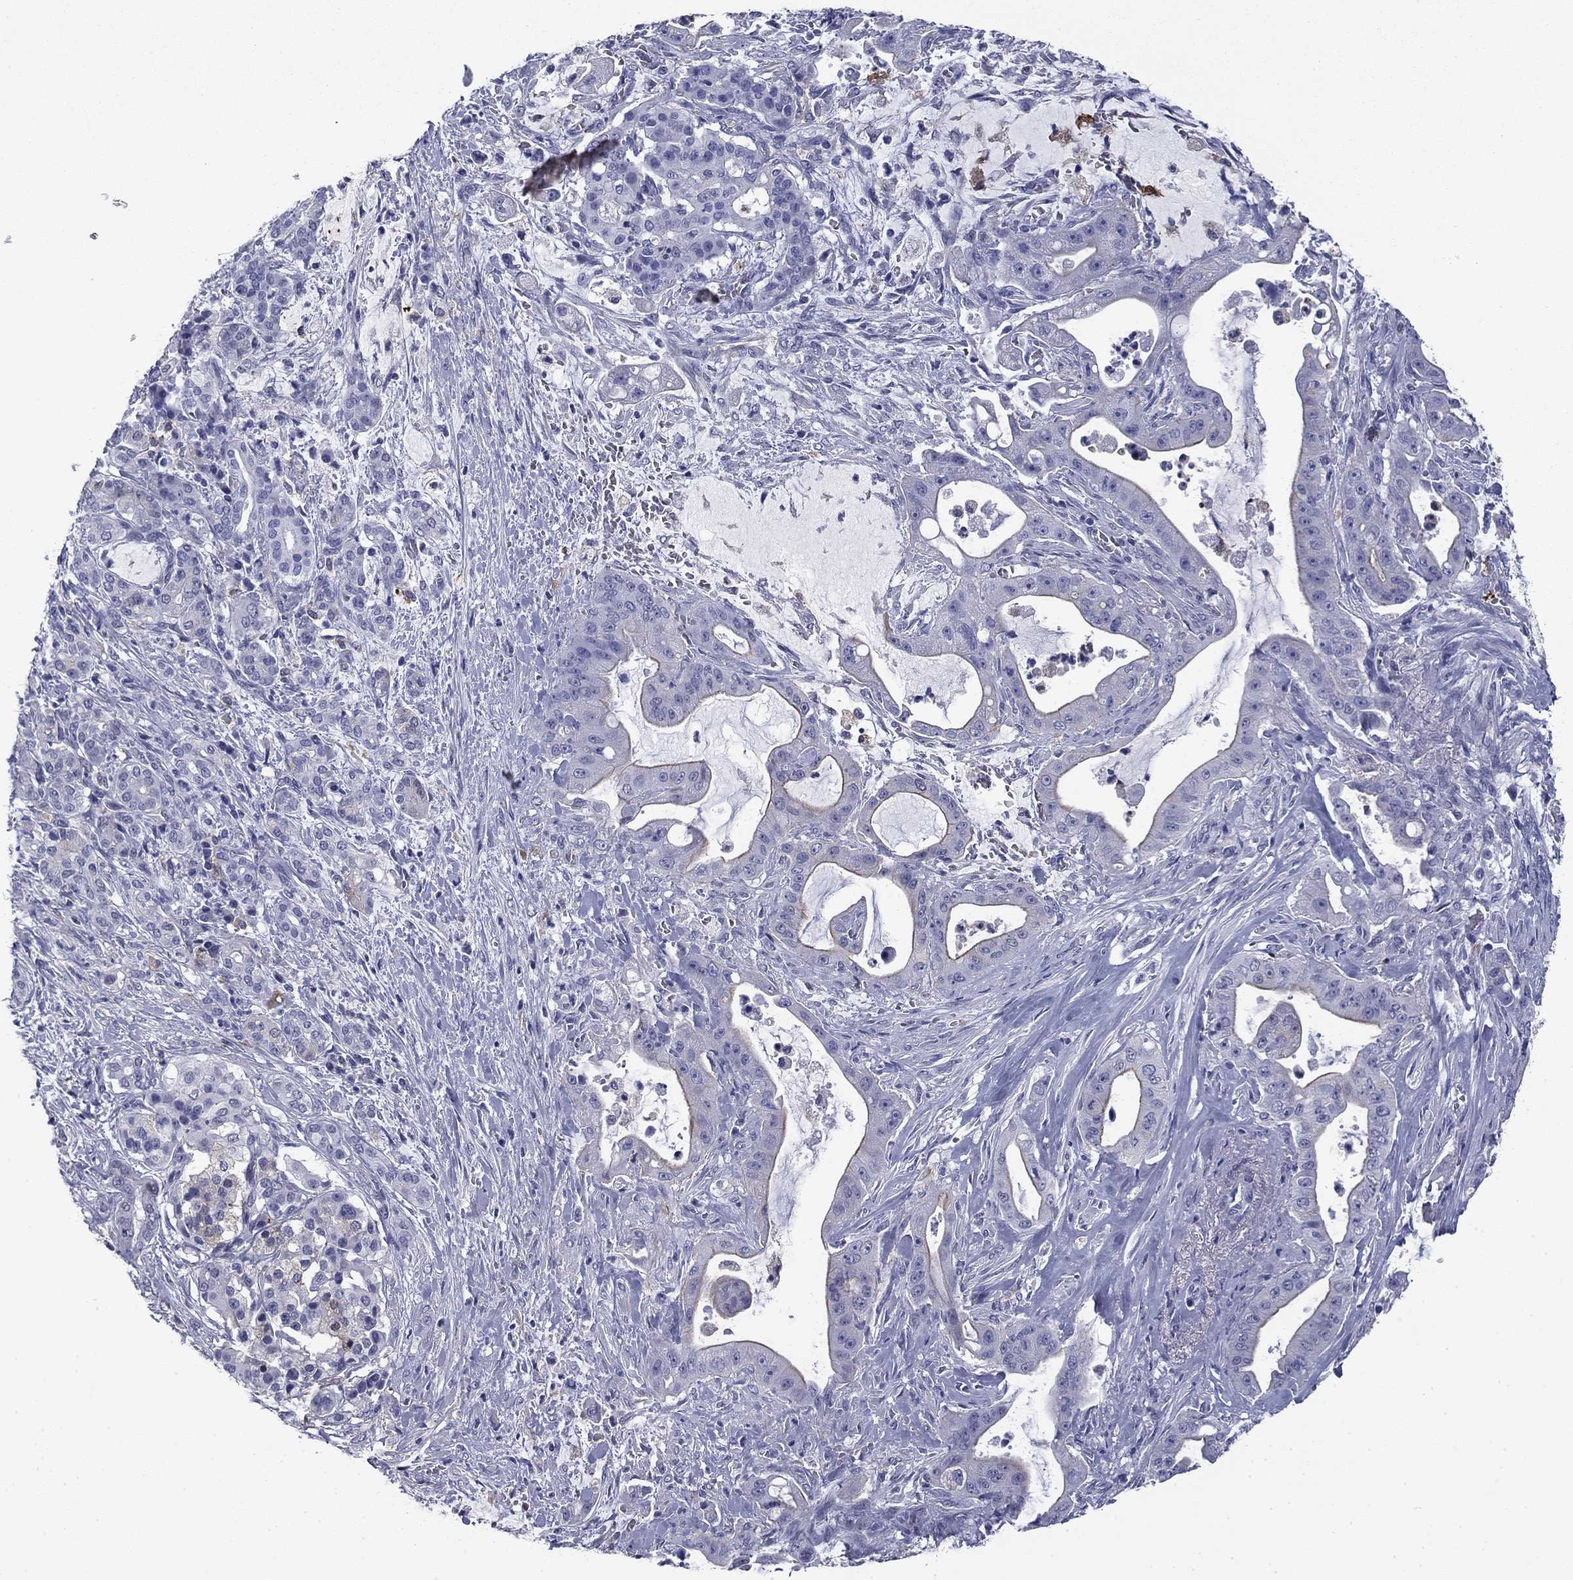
{"staining": {"intensity": "negative", "quantity": "none", "location": "none"}, "tissue": "pancreatic cancer", "cell_type": "Tumor cells", "image_type": "cancer", "snomed": [{"axis": "morphology", "description": "Normal tissue, NOS"}, {"axis": "morphology", "description": "Inflammation, NOS"}, {"axis": "morphology", "description": "Adenocarcinoma, NOS"}, {"axis": "topography", "description": "Pancreas"}], "caption": "A high-resolution image shows immunohistochemistry (IHC) staining of pancreatic adenocarcinoma, which shows no significant positivity in tumor cells.", "gene": "BCL2L14", "patient": {"sex": "male", "age": 57}}